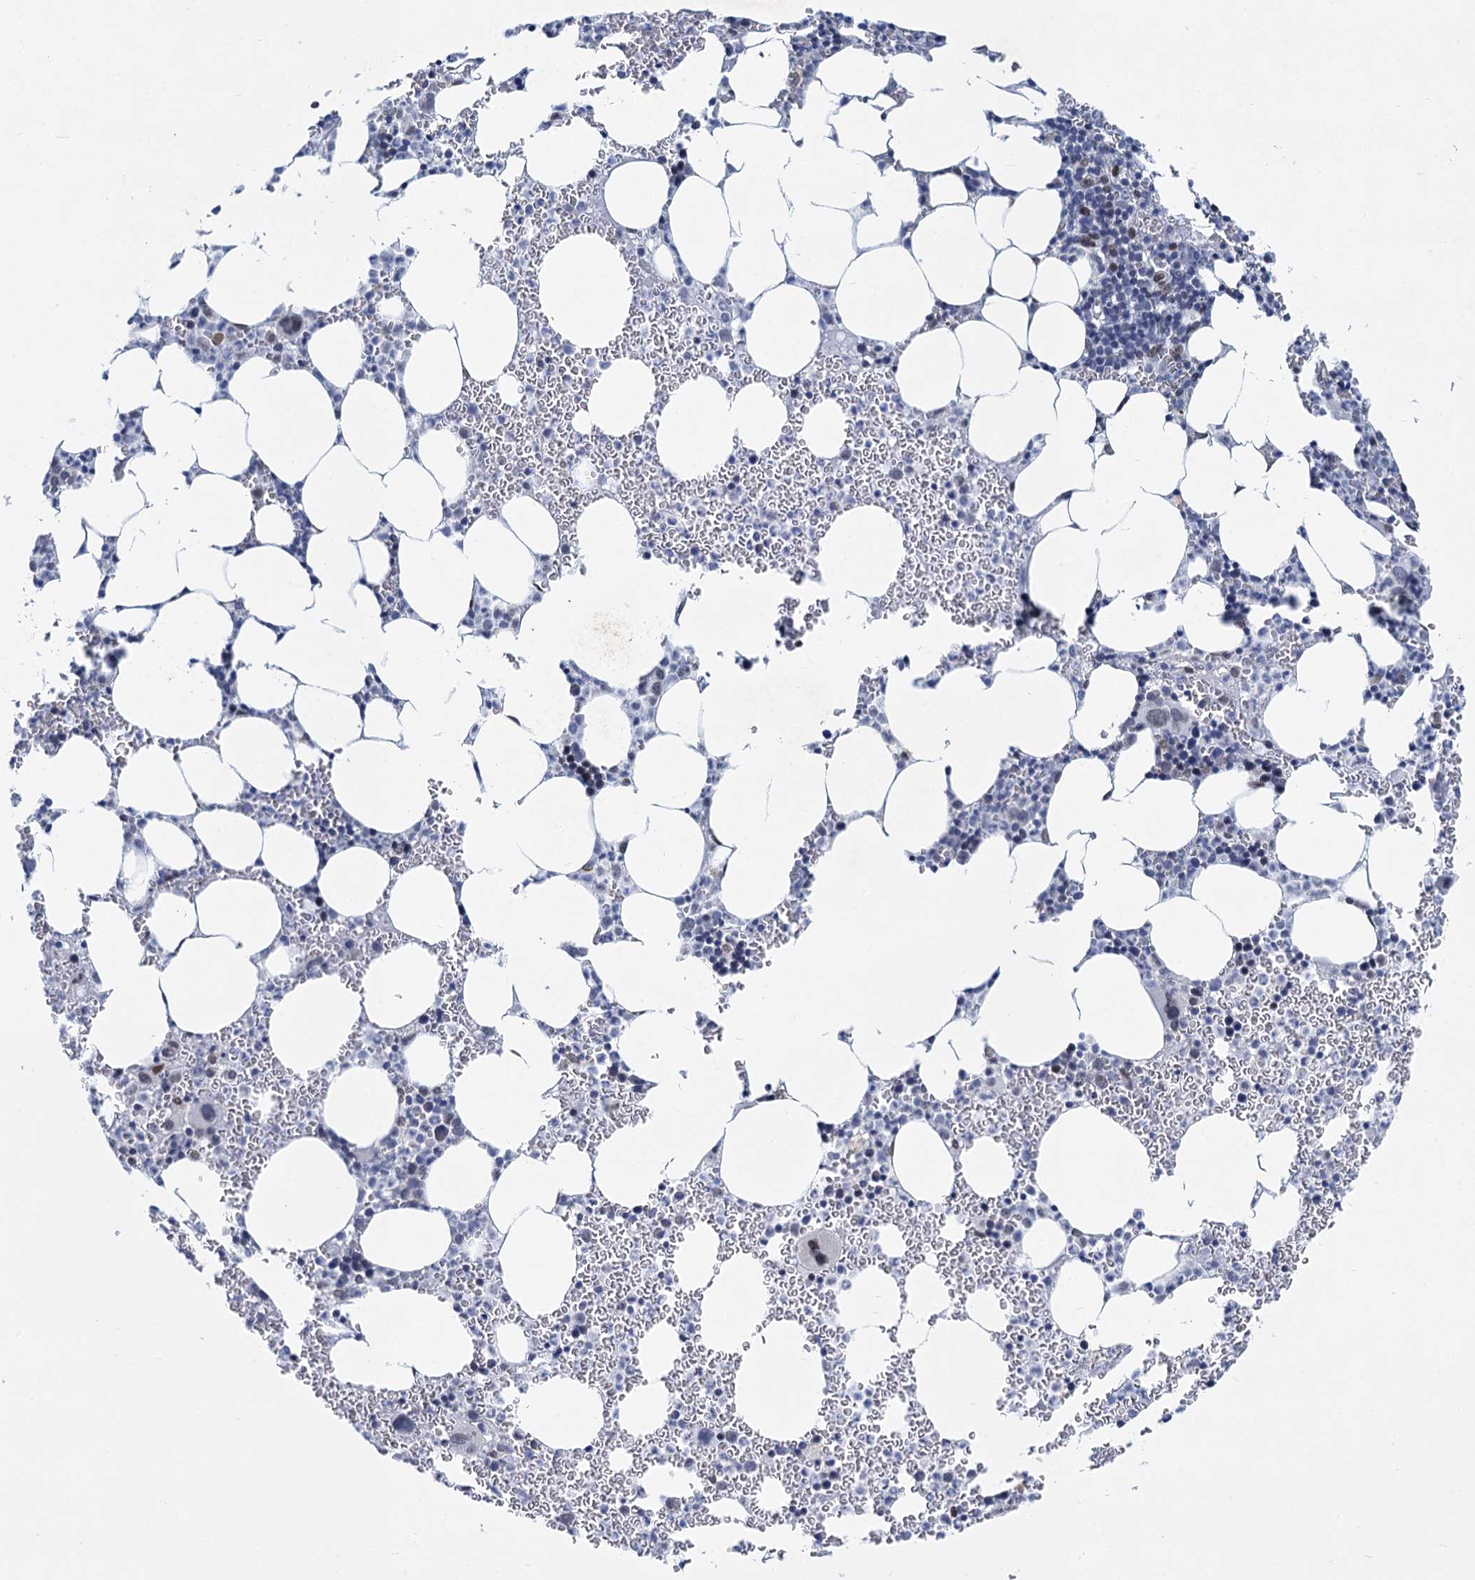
{"staining": {"intensity": "moderate", "quantity": "<25%", "location": "nuclear"}, "tissue": "bone marrow", "cell_type": "Hematopoietic cells", "image_type": "normal", "snomed": [{"axis": "morphology", "description": "Normal tissue, NOS"}, {"axis": "topography", "description": "Bone marrow"}], "caption": "The histopathology image demonstrates a brown stain indicating the presence of a protein in the nuclear of hematopoietic cells in bone marrow. Immunohistochemistry (ihc) stains the protein of interest in brown and the nuclei are stained blue.", "gene": "PRSS35", "patient": {"sex": "female", "age": 78}}